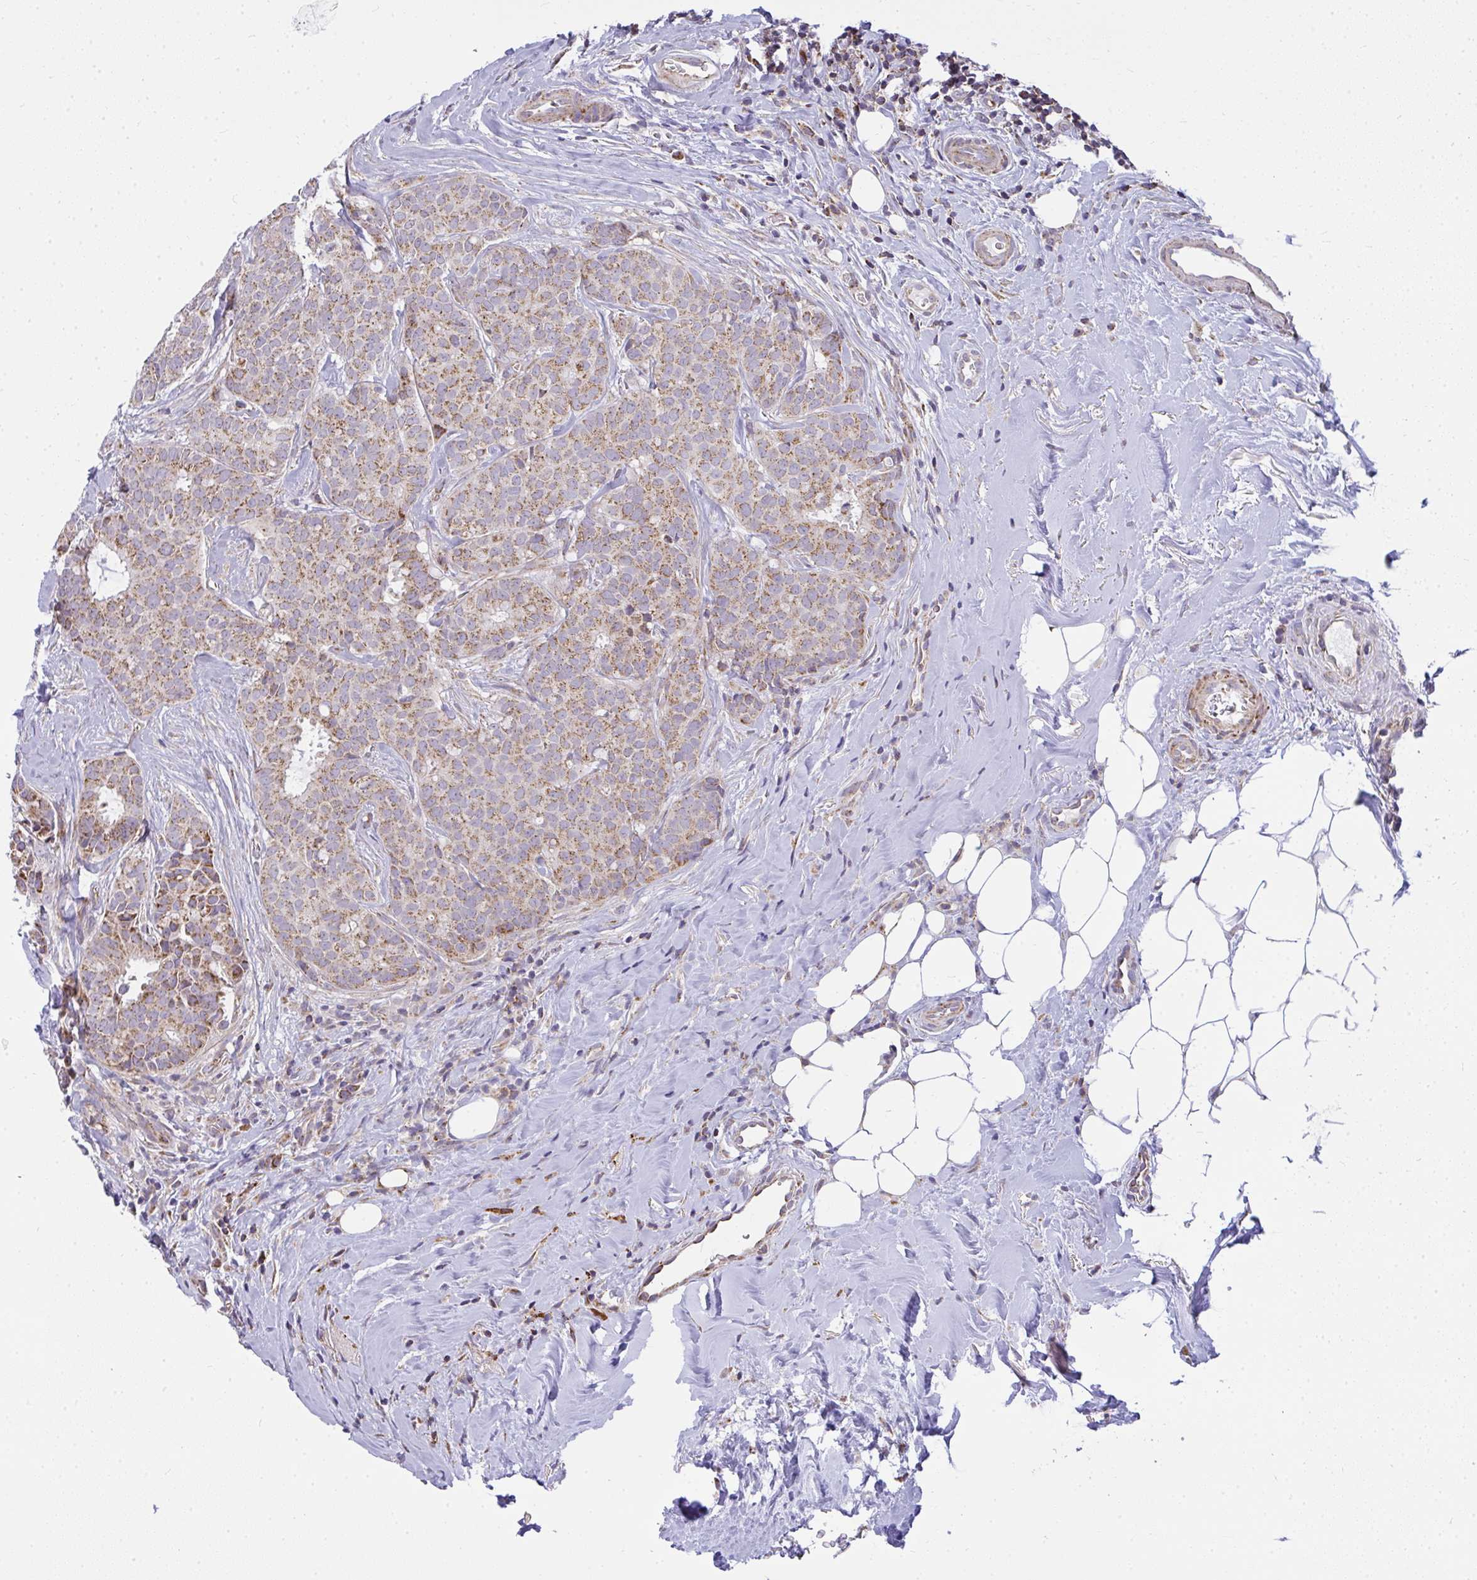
{"staining": {"intensity": "moderate", "quantity": ">75%", "location": "cytoplasmic/membranous"}, "tissue": "breast cancer", "cell_type": "Tumor cells", "image_type": "cancer", "snomed": [{"axis": "morphology", "description": "Duct carcinoma"}, {"axis": "topography", "description": "Breast"}], "caption": "Human breast intraductal carcinoma stained for a protein (brown) exhibits moderate cytoplasmic/membranous positive positivity in approximately >75% of tumor cells.", "gene": "SRRM4", "patient": {"sex": "female", "age": 84}}